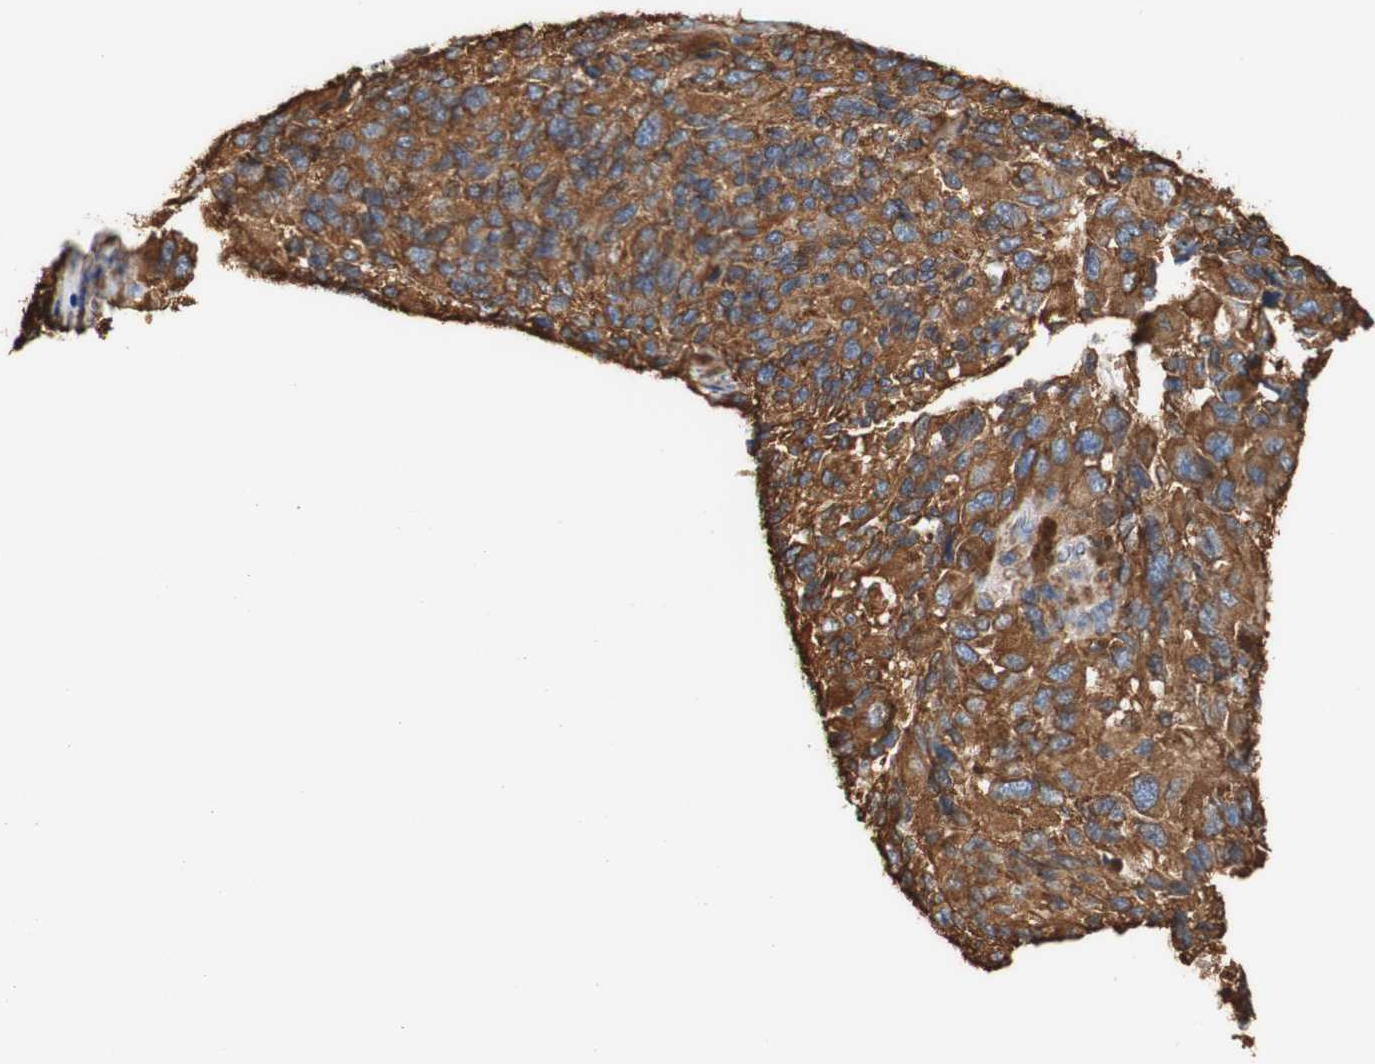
{"staining": {"intensity": "moderate", "quantity": ">75%", "location": "cytoplasmic/membranous"}, "tissue": "melanoma", "cell_type": "Tumor cells", "image_type": "cancer", "snomed": [{"axis": "morphology", "description": "Malignant melanoma, NOS"}, {"axis": "topography", "description": "Skin"}], "caption": "Protein expression by IHC exhibits moderate cytoplasmic/membranous expression in about >75% of tumor cells in malignant melanoma.", "gene": "EIF2AK4", "patient": {"sex": "female", "age": 73}}